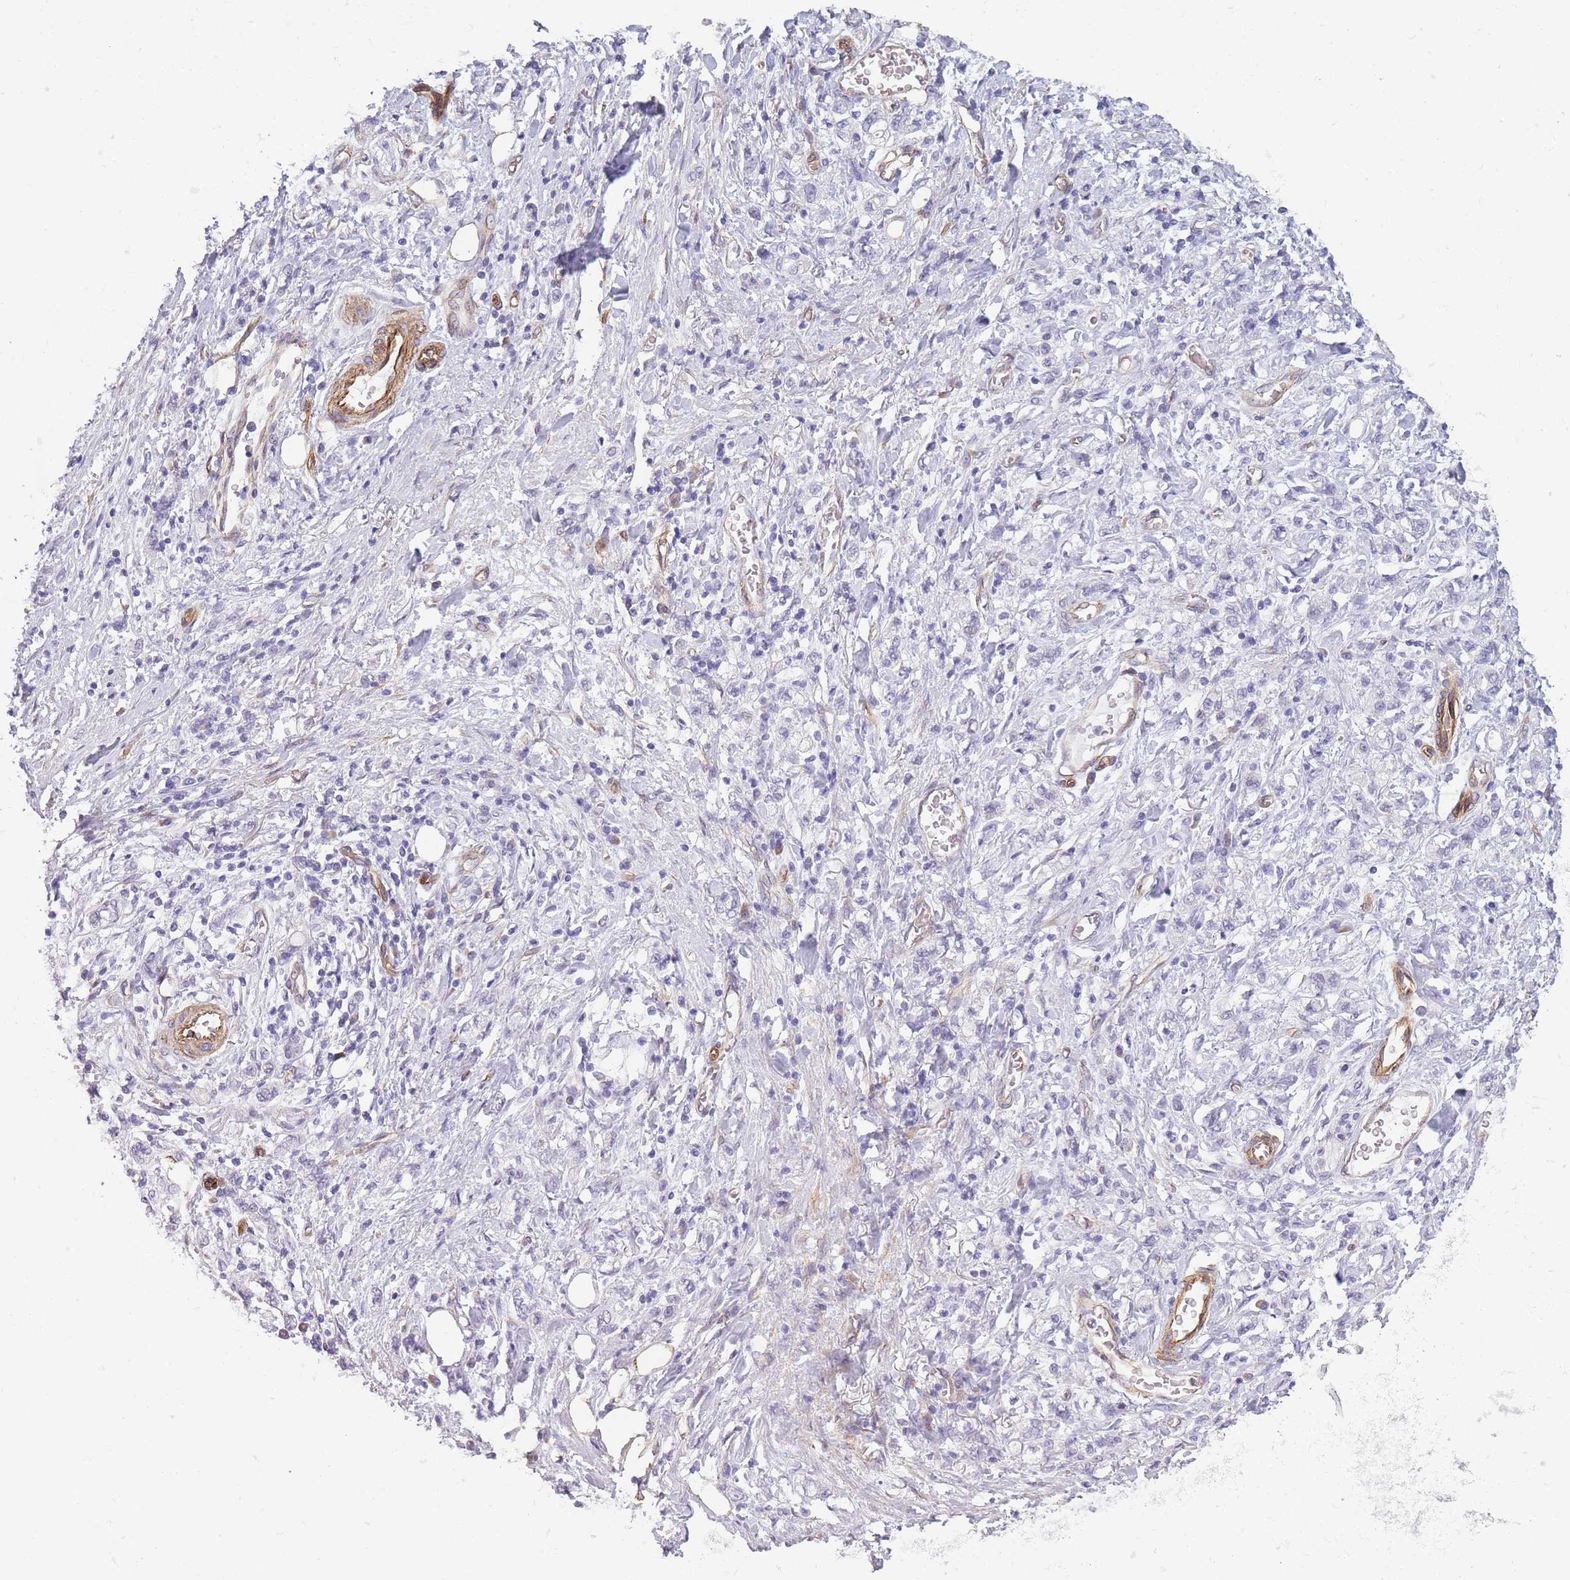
{"staining": {"intensity": "negative", "quantity": "none", "location": "none"}, "tissue": "stomach cancer", "cell_type": "Tumor cells", "image_type": "cancer", "snomed": [{"axis": "morphology", "description": "Adenocarcinoma, NOS"}, {"axis": "topography", "description": "Stomach"}], "caption": "There is no significant positivity in tumor cells of adenocarcinoma (stomach).", "gene": "OR6B3", "patient": {"sex": "male", "age": 77}}